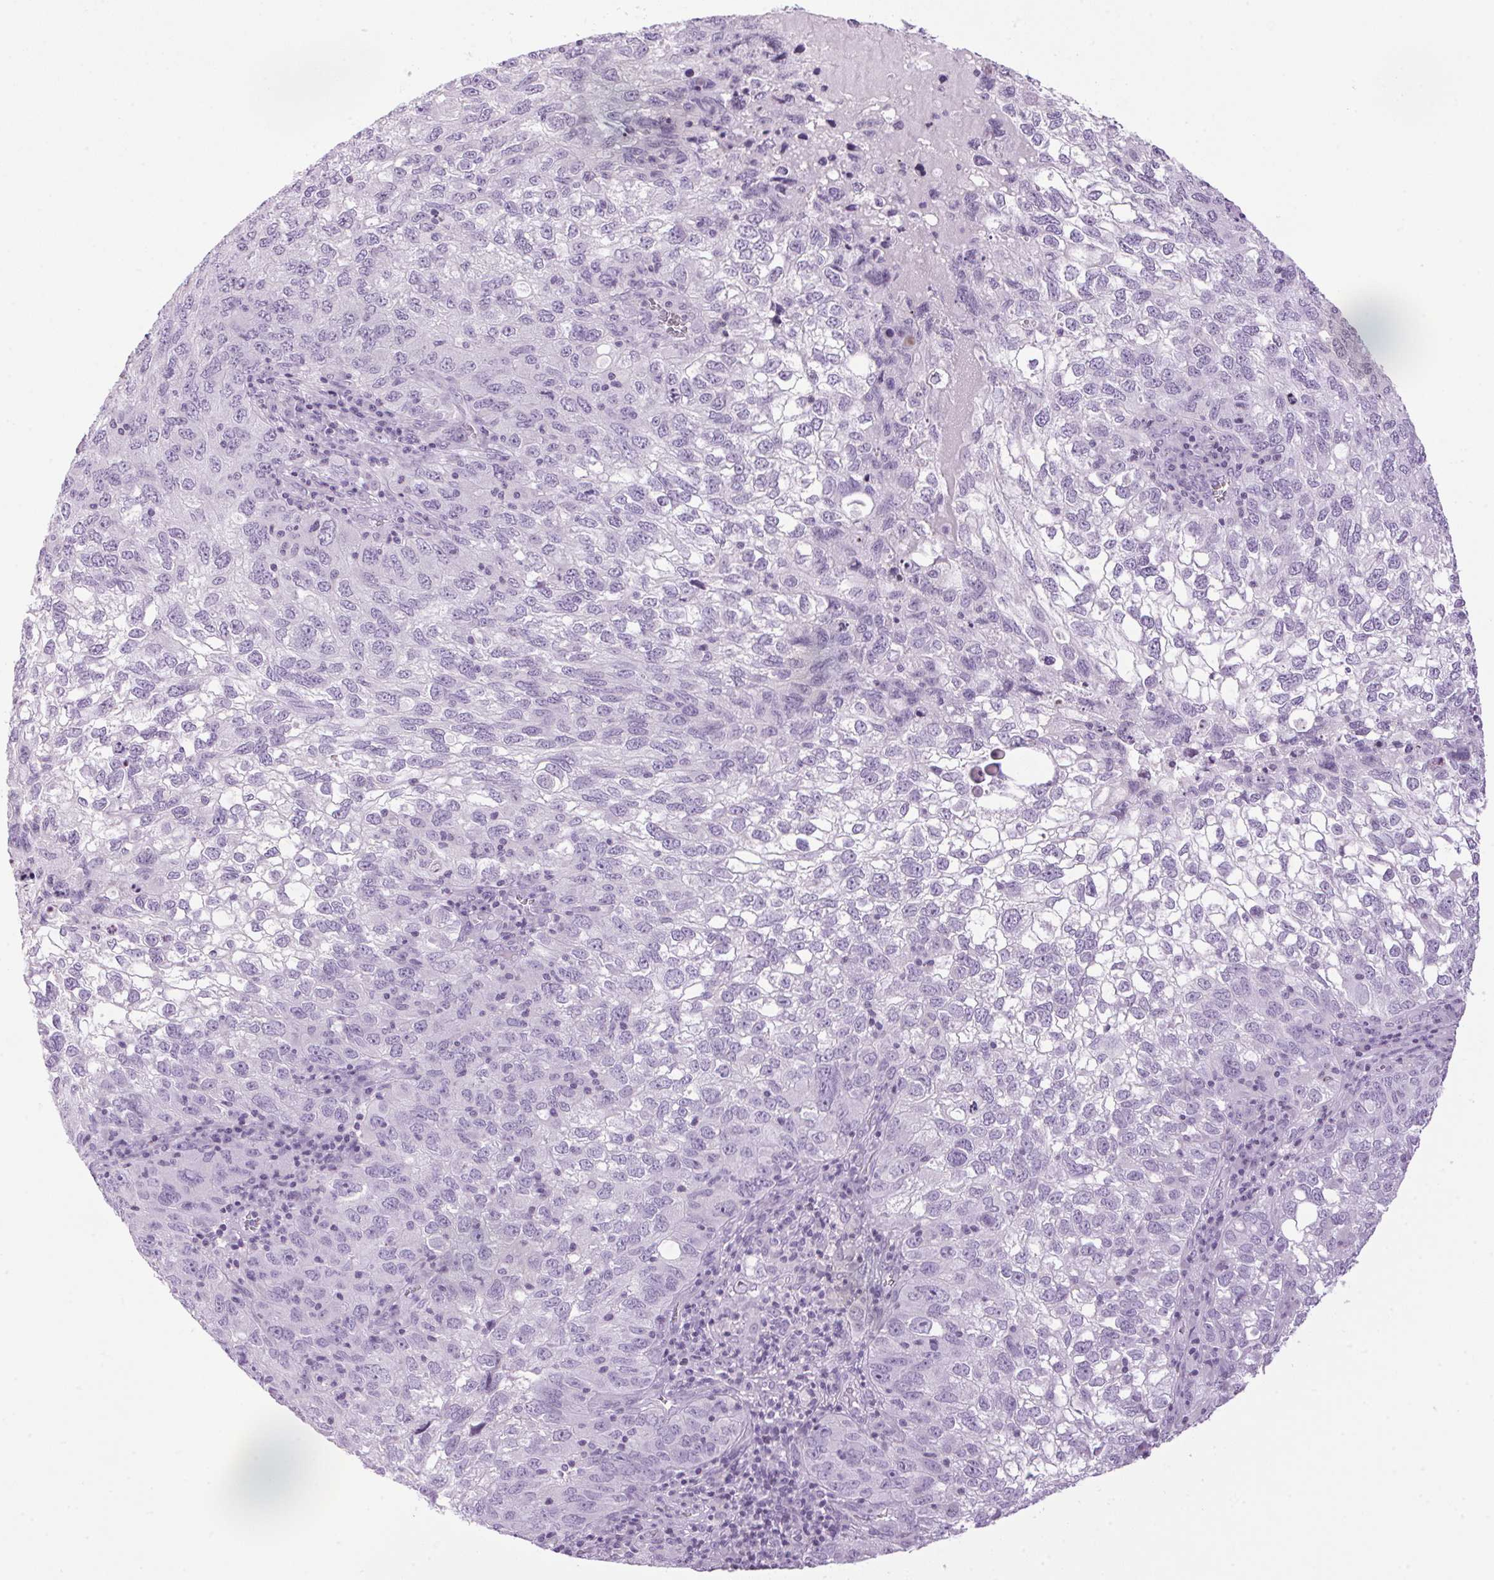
{"staining": {"intensity": "negative", "quantity": "none", "location": "none"}, "tissue": "cervical cancer", "cell_type": "Tumor cells", "image_type": "cancer", "snomed": [{"axis": "morphology", "description": "Squamous cell carcinoma, NOS"}, {"axis": "topography", "description": "Cervix"}], "caption": "Immunohistochemical staining of human cervical cancer exhibits no significant staining in tumor cells.", "gene": "TMEM88B", "patient": {"sex": "female", "age": 55}}